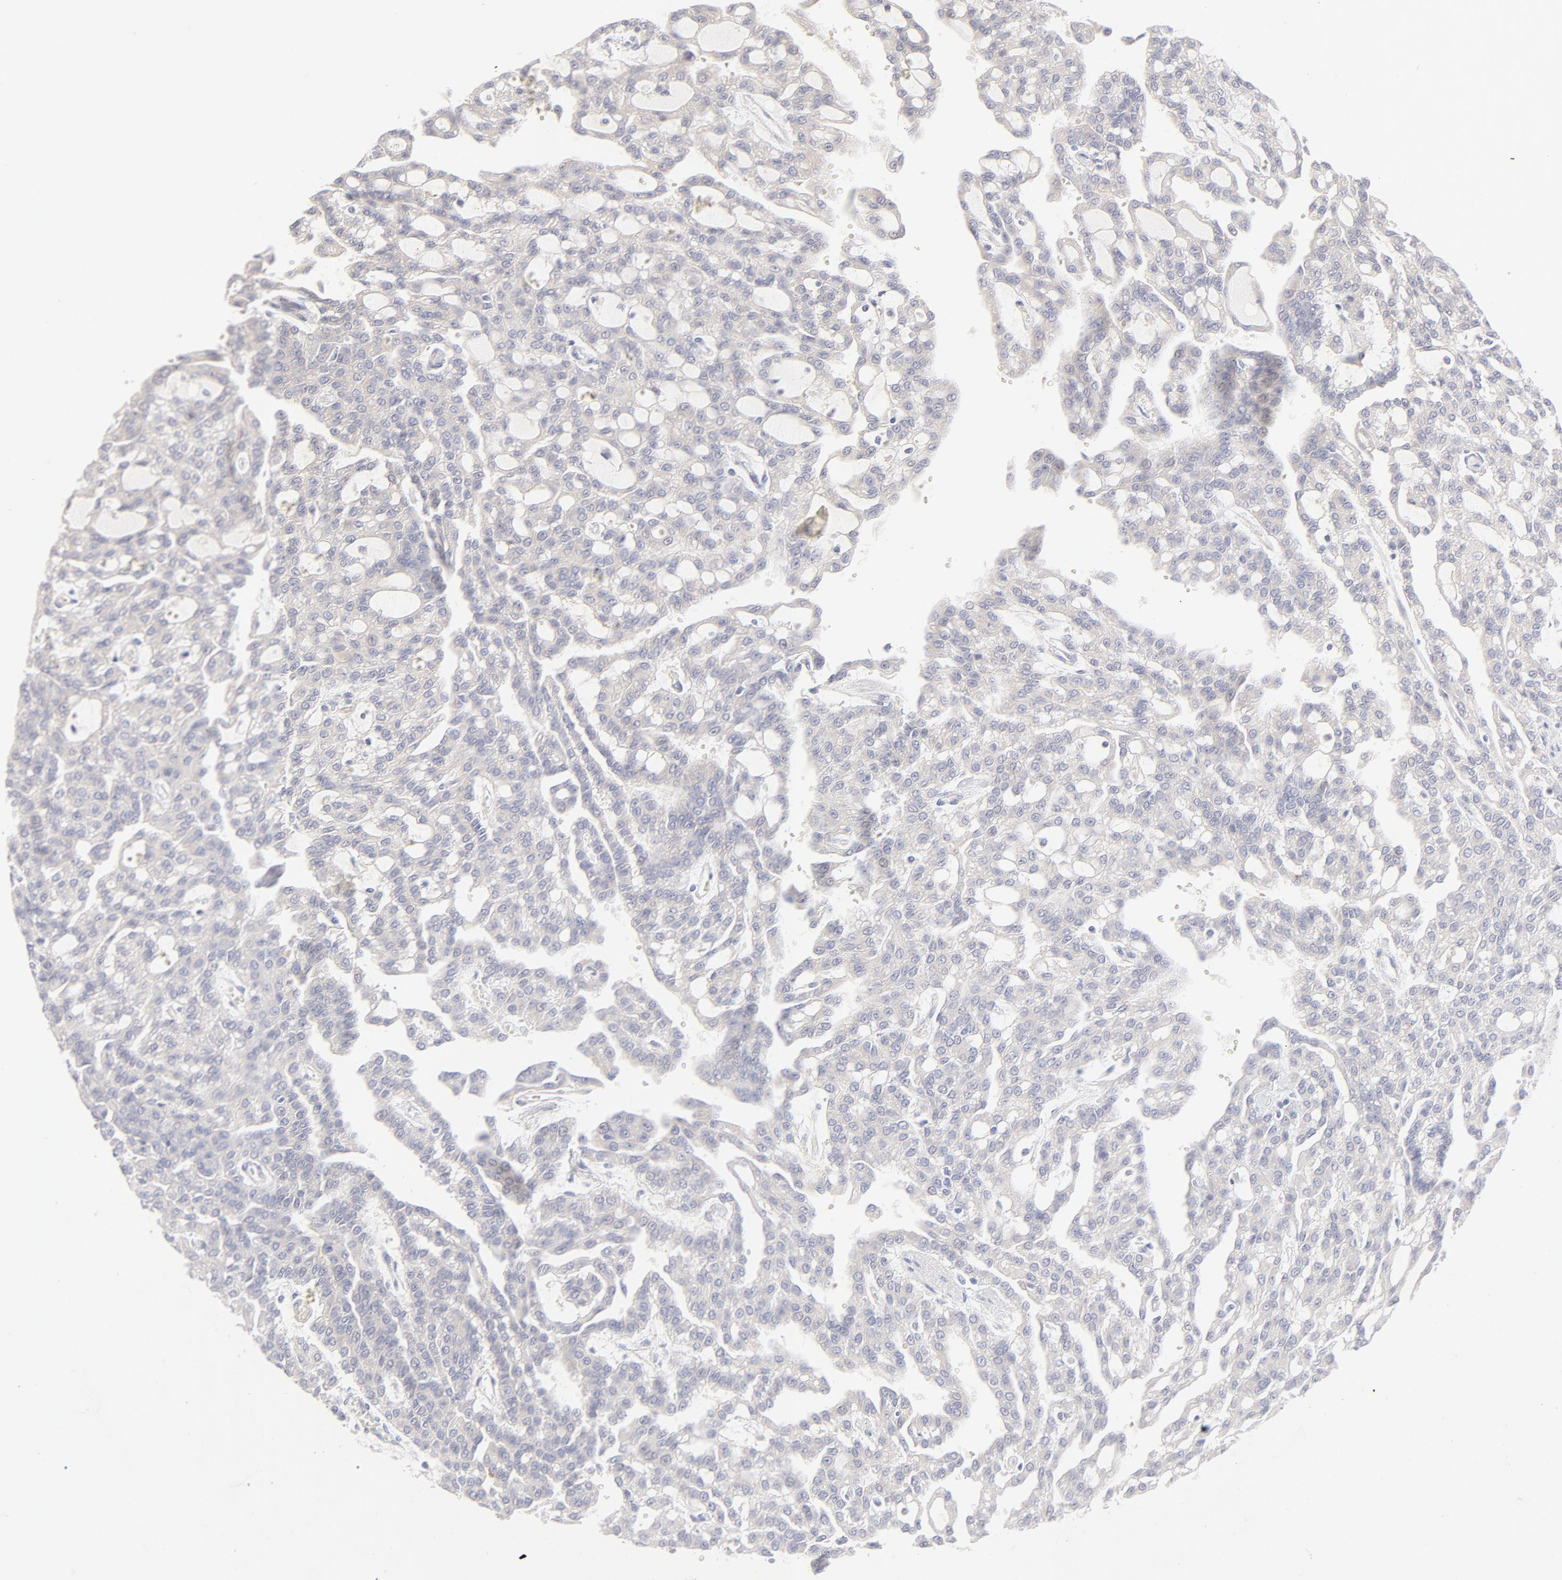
{"staining": {"intensity": "negative", "quantity": "none", "location": "none"}, "tissue": "renal cancer", "cell_type": "Tumor cells", "image_type": "cancer", "snomed": [{"axis": "morphology", "description": "Adenocarcinoma, NOS"}, {"axis": "topography", "description": "Kidney"}], "caption": "Immunohistochemical staining of human renal adenocarcinoma shows no significant staining in tumor cells. Nuclei are stained in blue.", "gene": "NKX2-2", "patient": {"sex": "male", "age": 63}}